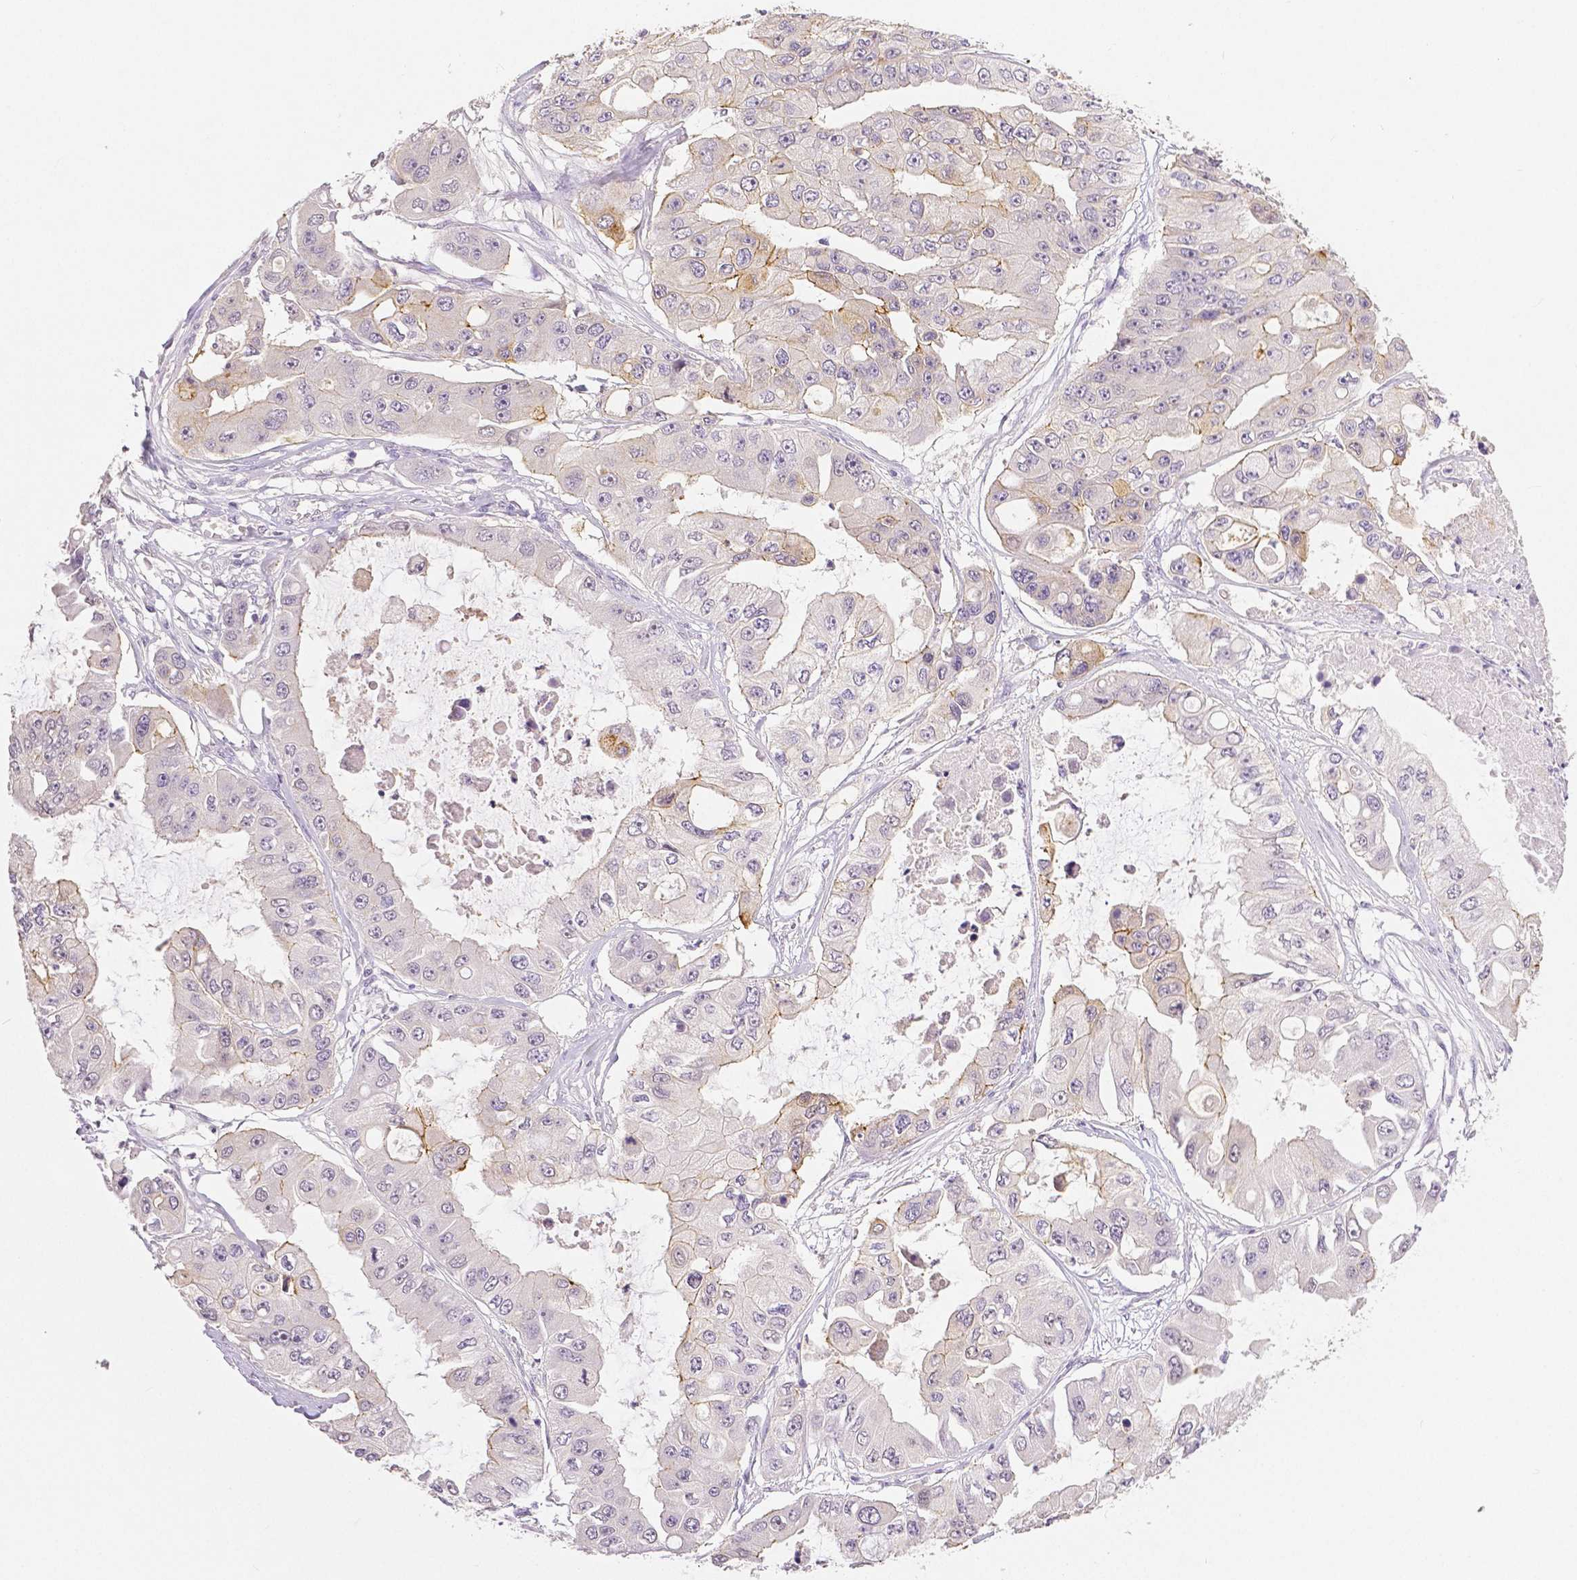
{"staining": {"intensity": "weak", "quantity": "<25%", "location": "cytoplasmic/membranous"}, "tissue": "ovarian cancer", "cell_type": "Tumor cells", "image_type": "cancer", "snomed": [{"axis": "morphology", "description": "Cystadenocarcinoma, serous, NOS"}, {"axis": "topography", "description": "Ovary"}], "caption": "Tumor cells are negative for protein expression in human ovarian cancer.", "gene": "OCLN", "patient": {"sex": "female", "age": 56}}